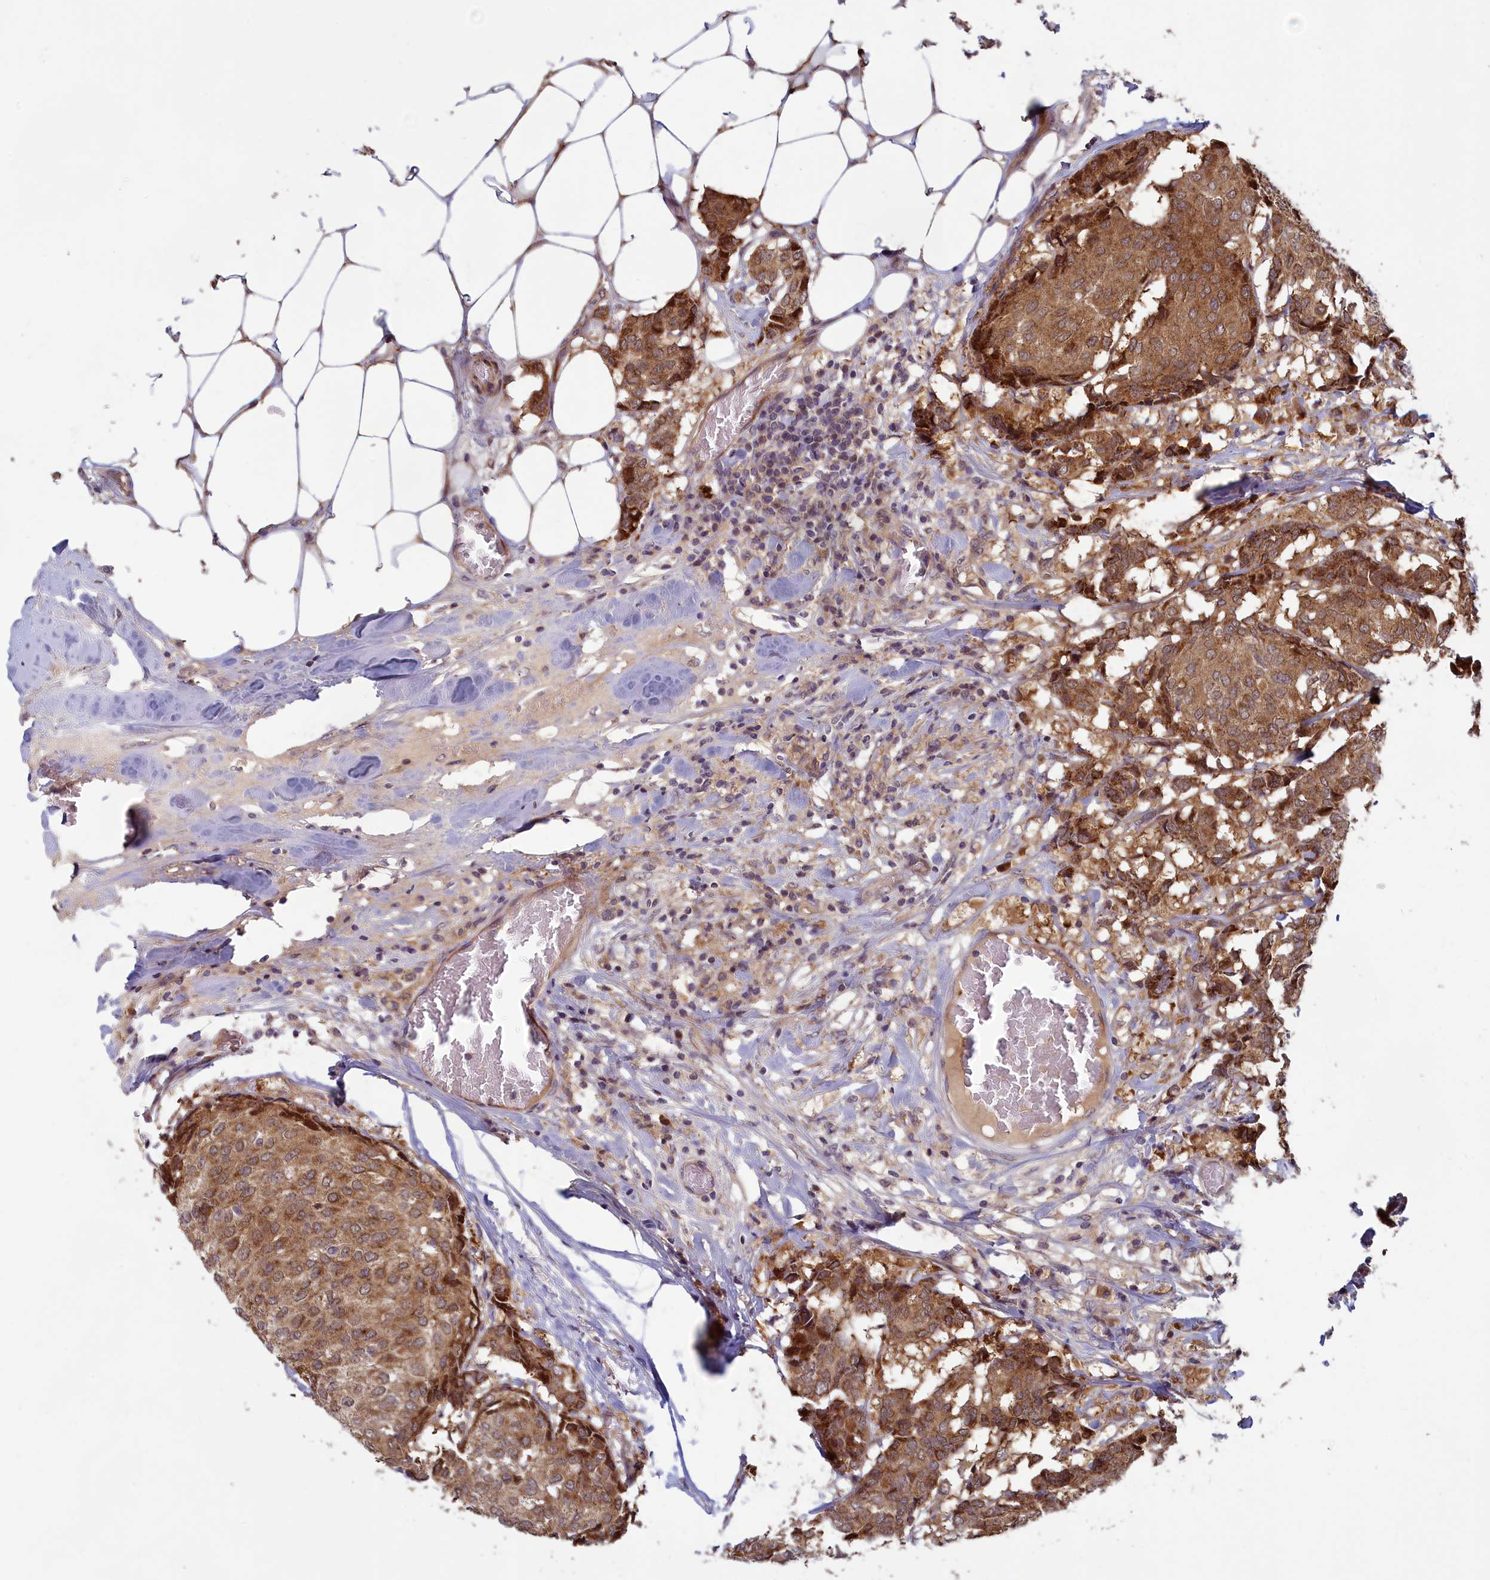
{"staining": {"intensity": "moderate", "quantity": ">75%", "location": "cytoplasmic/membranous"}, "tissue": "breast cancer", "cell_type": "Tumor cells", "image_type": "cancer", "snomed": [{"axis": "morphology", "description": "Duct carcinoma"}, {"axis": "topography", "description": "Breast"}], "caption": "Immunohistochemistry (DAB) staining of invasive ductal carcinoma (breast) displays moderate cytoplasmic/membranous protein staining in approximately >75% of tumor cells.", "gene": "CCDC15", "patient": {"sex": "female", "age": 75}}